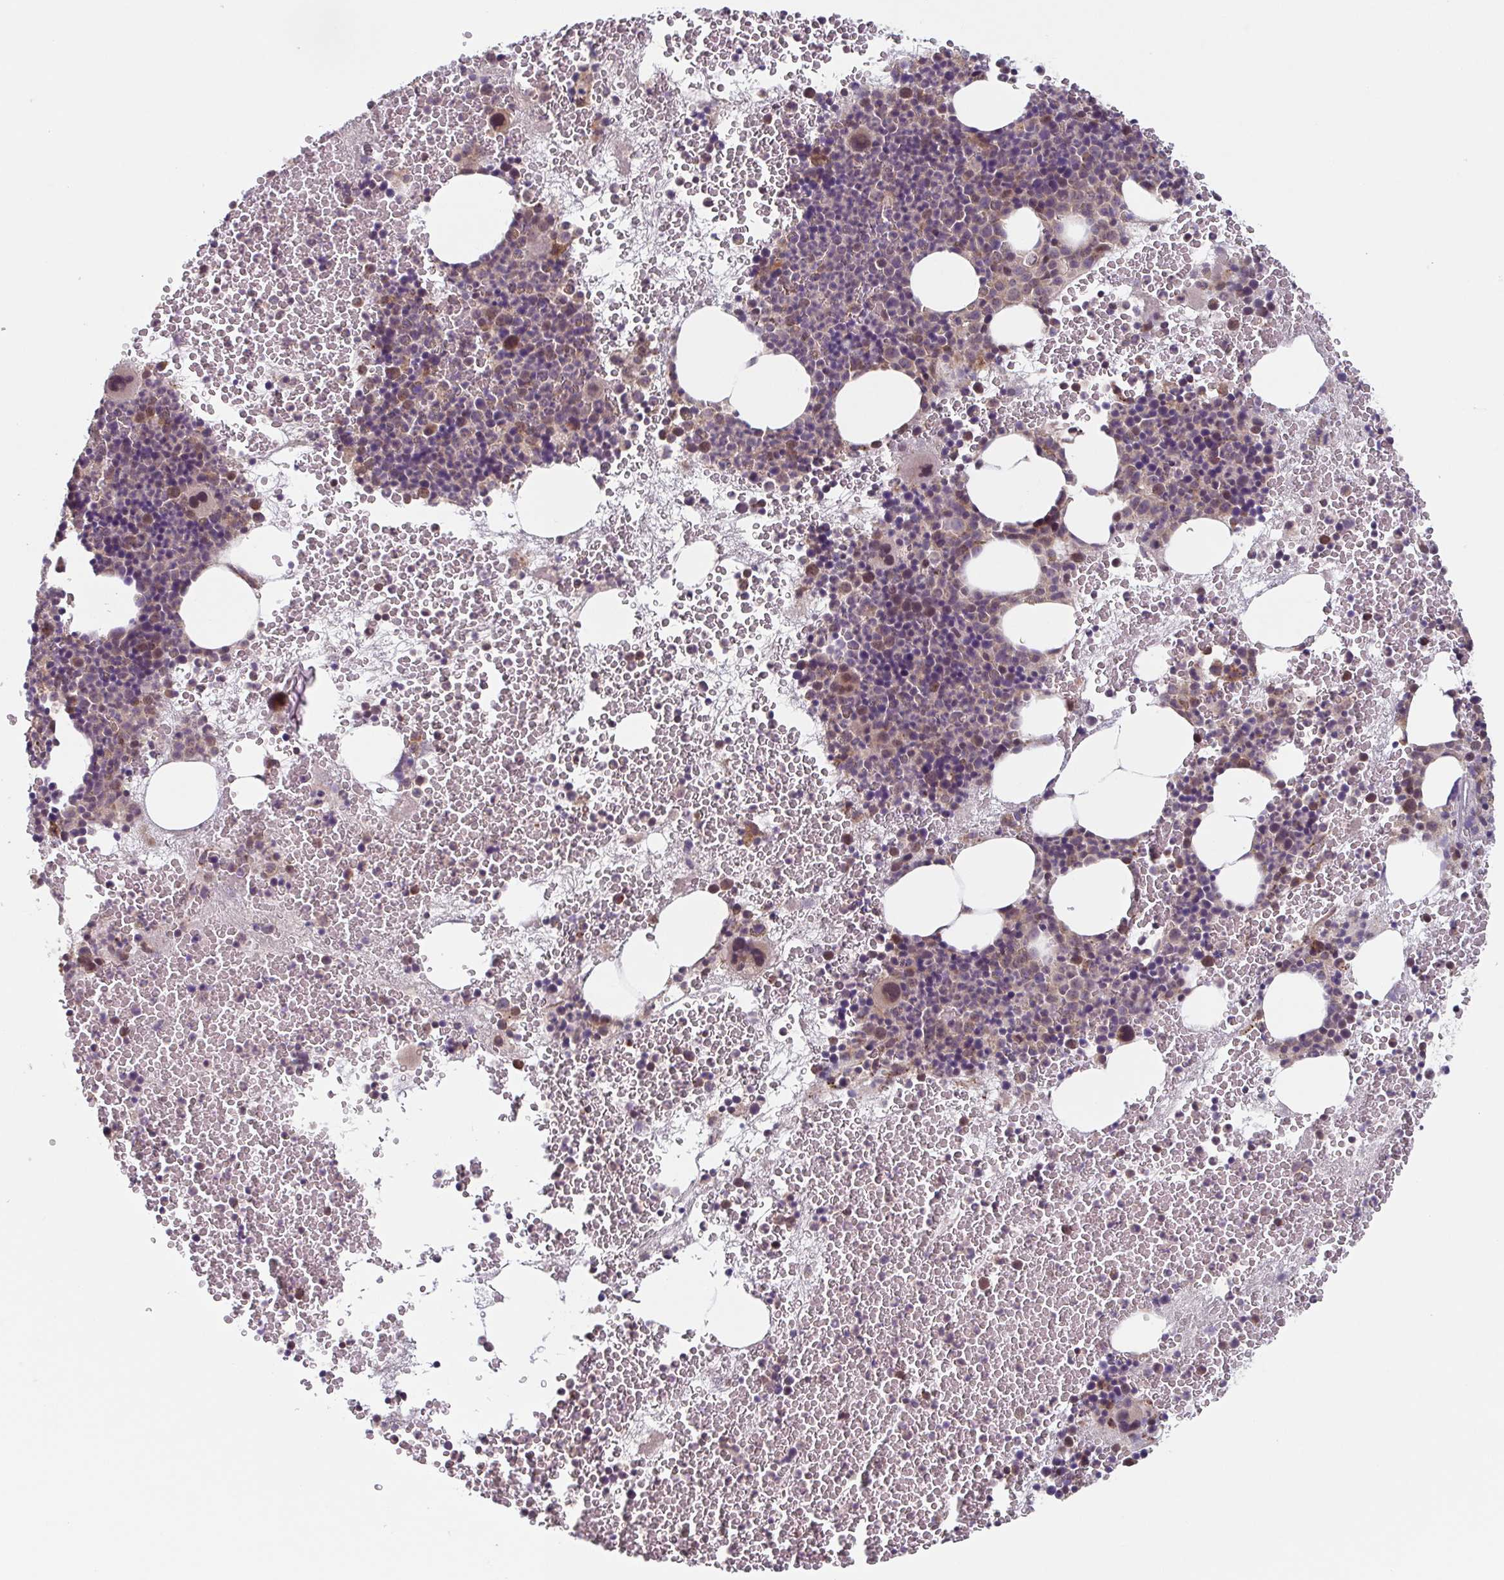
{"staining": {"intensity": "moderate", "quantity": "<25%", "location": "cytoplasmic/membranous,nuclear"}, "tissue": "bone marrow", "cell_type": "Hematopoietic cells", "image_type": "normal", "snomed": [{"axis": "morphology", "description": "Normal tissue, NOS"}, {"axis": "topography", "description": "Bone marrow"}], "caption": "Immunohistochemistry image of unremarkable bone marrow: human bone marrow stained using immunohistochemistry exhibits low levels of moderate protein expression localized specifically in the cytoplasmic/membranous,nuclear of hematopoietic cells, appearing as a cytoplasmic/membranous,nuclear brown color.", "gene": "TTC19", "patient": {"sex": "male", "age": 44}}